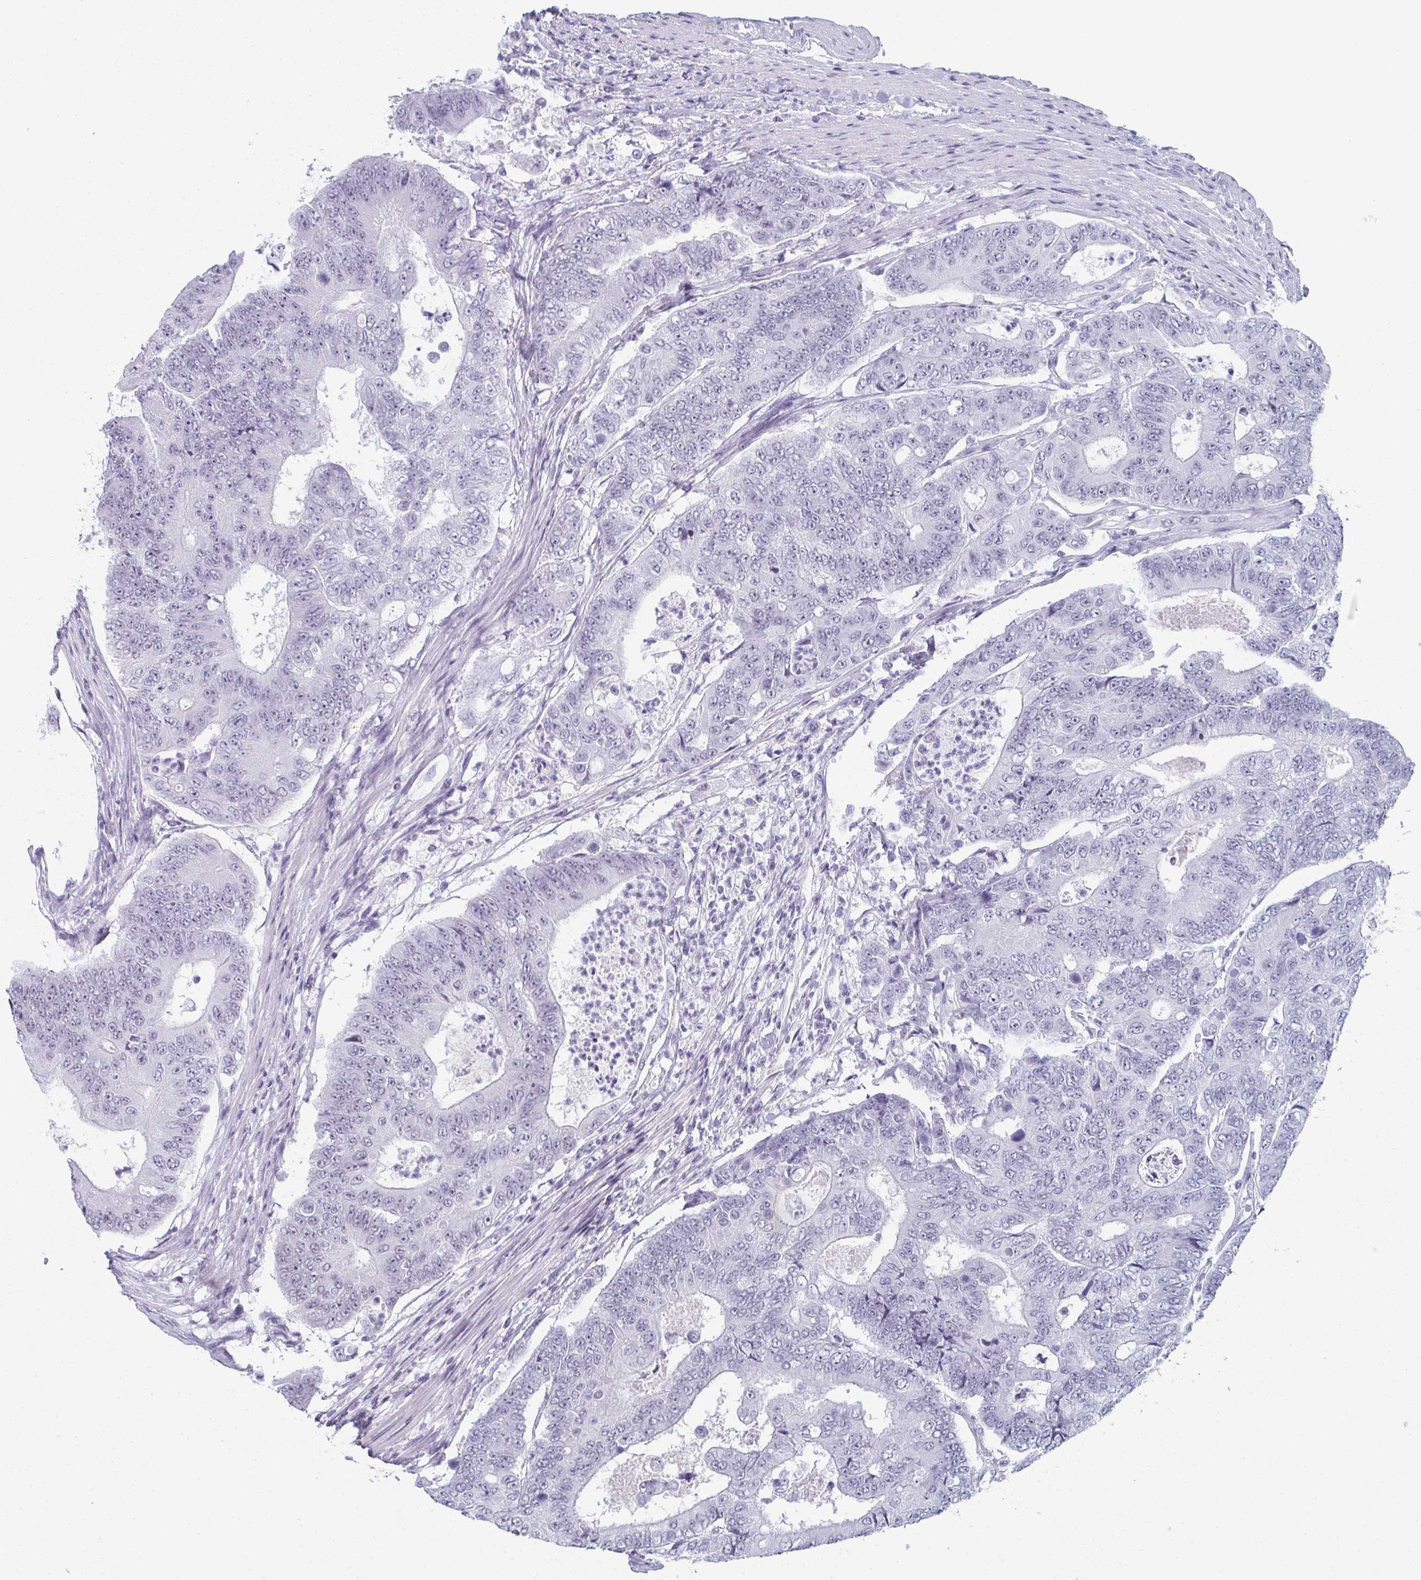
{"staining": {"intensity": "negative", "quantity": "none", "location": "none"}, "tissue": "colorectal cancer", "cell_type": "Tumor cells", "image_type": "cancer", "snomed": [{"axis": "morphology", "description": "Adenocarcinoma, NOS"}, {"axis": "topography", "description": "Colon"}], "caption": "Immunohistochemistry (IHC) micrograph of human colorectal adenocarcinoma stained for a protein (brown), which exhibits no staining in tumor cells.", "gene": "PYCR3", "patient": {"sex": "female", "age": 48}}